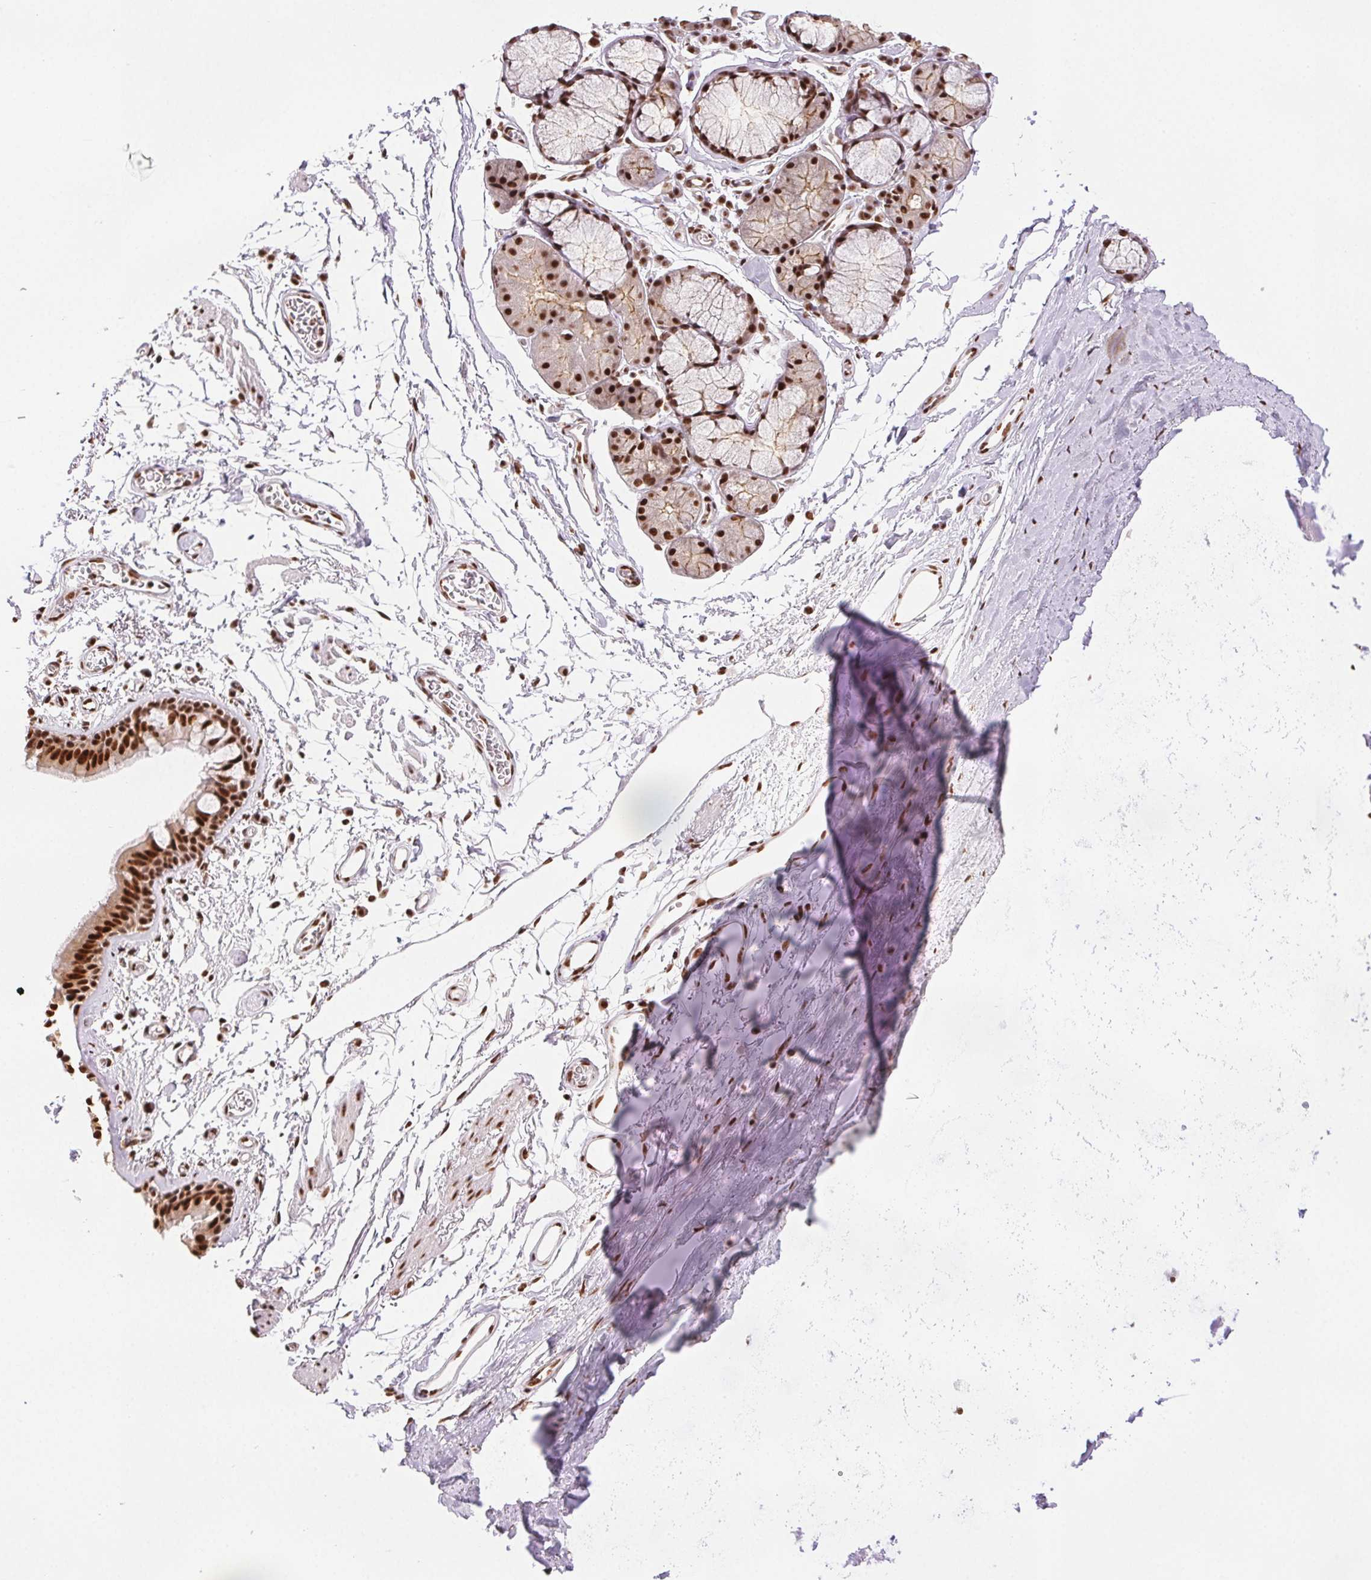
{"staining": {"intensity": "strong", "quantity": ">75%", "location": "nuclear"}, "tissue": "bronchus", "cell_type": "Respiratory epithelial cells", "image_type": "normal", "snomed": [{"axis": "morphology", "description": "Normal tissue, NOS"}, {"axis": "topography", "description": "Cartilage tissue"}, {"axis": "topography", "description": "Bronchus"}], "caption": "The histopathology image reveals staining of unremarkable bronchus, revealing strong nuclear protein expression (brown color) within respiratory epithelial cells.", "gene": "IK", "patient": {"sex": "female", "age": 79}}